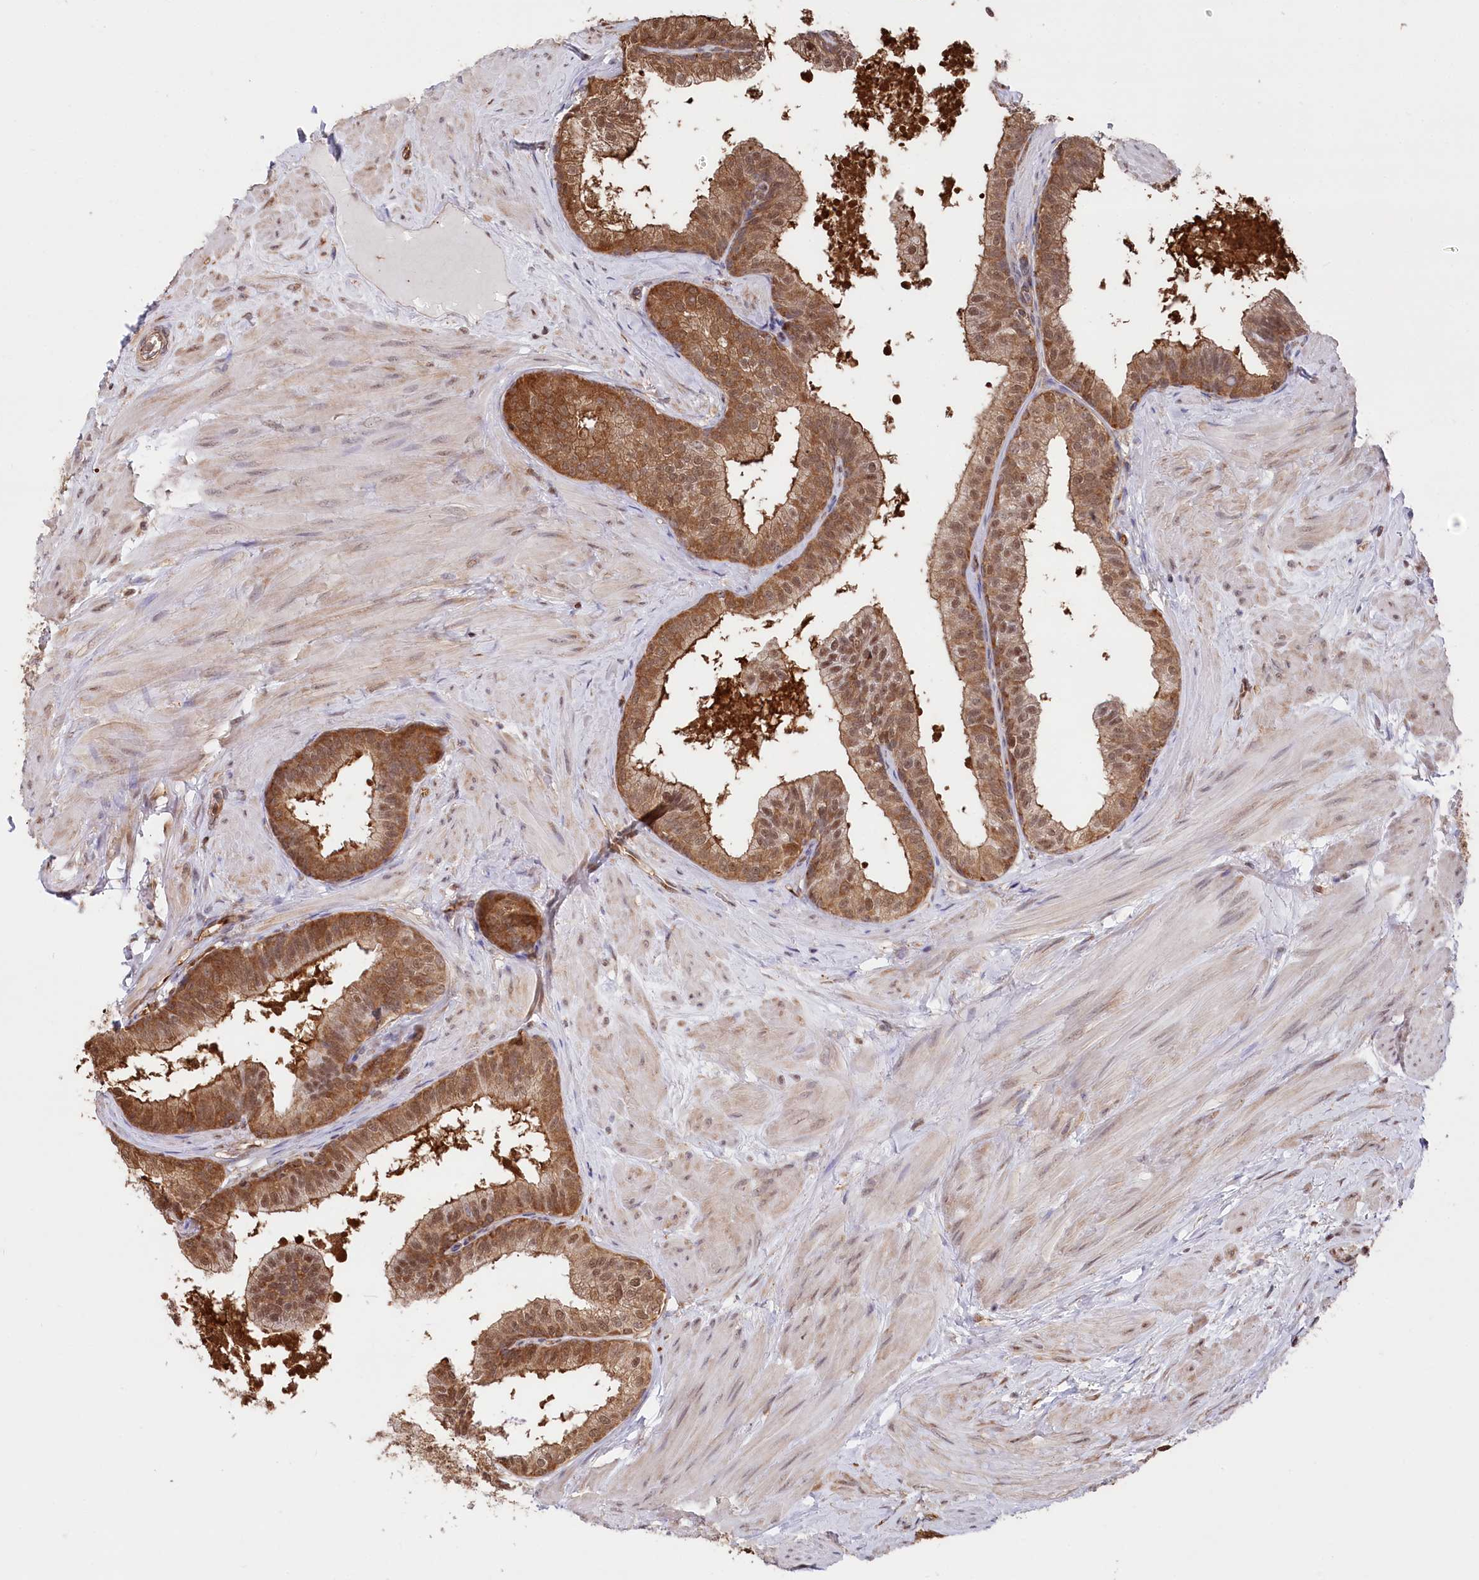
{"staining": {"intensity": "moderate", "quantity": ">75%", "location": "cytoplasmic/membranous,nuclear"}, "tissue": "prostate", "cell_type": "Glandular cells", "image_type": "normal", "snomed": [{"axis": "morphology", "description": "Normal tissue, NOS"}, {"axis": "topography", "description": "Prostate"}], "caption": "High-power microscopy captured an IHC micrograph of normal prostate, revealing moderate cytoplasmic/membranous,nuclear positivity in approximately >75% of glandular cells. The staining was performed using DAB, with brown indicating positive protein expression. Nuclei are stained blue with hematoxylin.", "gene": "PSMA1", "patient": {"sex": "male", "age": 60}}